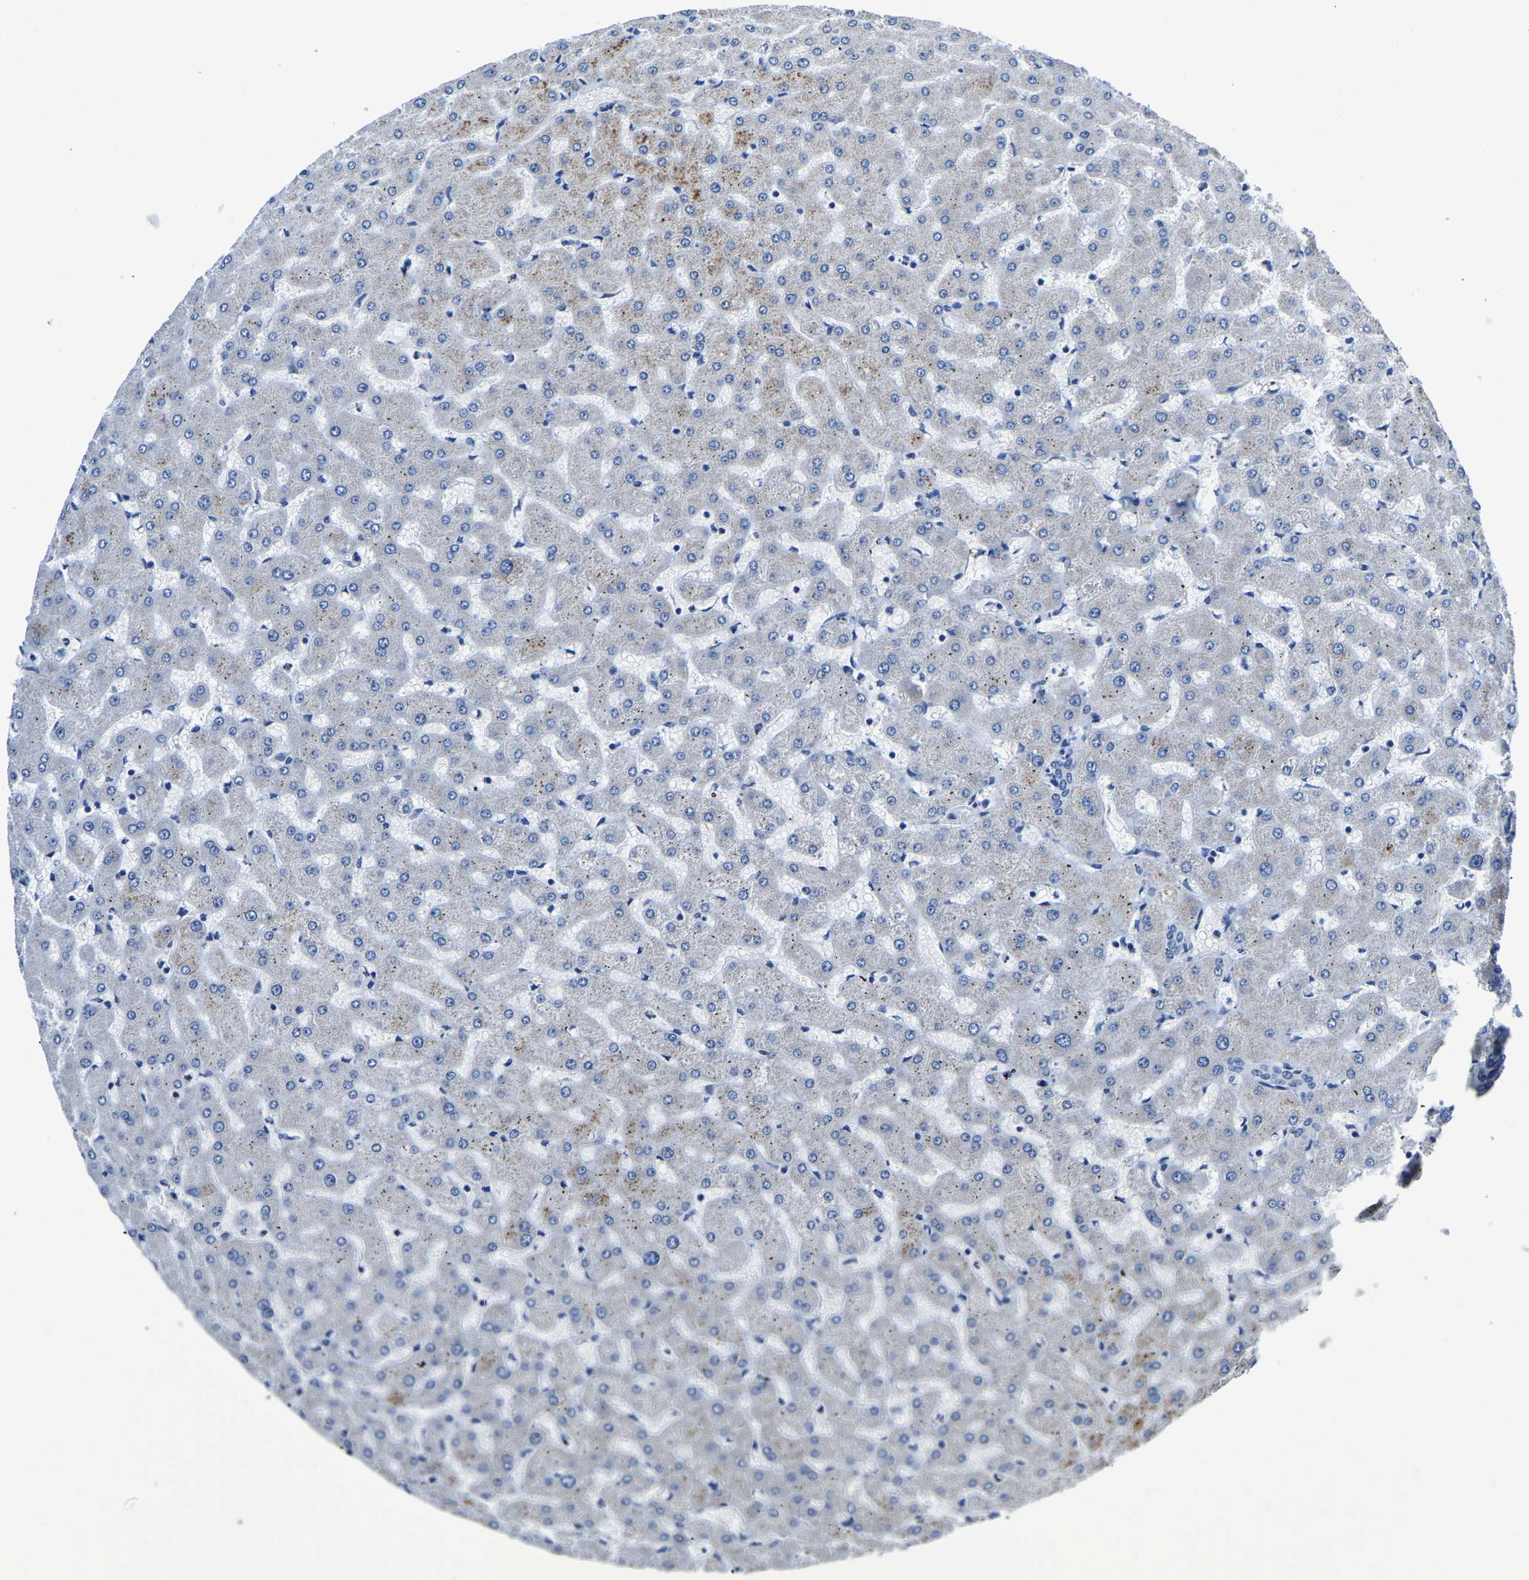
{"staining": {"intensity": "negative", "quantity": "none", "location": "none"}, "tissue": "liver", "cell_type": "Cholangiocytes", "image_type": "normal", "snomed": [{"axis": "morphology", "description": "Normal tissue, NOS"}, {"axis": "topography", "description": "Liver"}], "caption": "Human liver stained for a protein using immunohistochemistry (IHC) demonstrates no expression in cholangiocytes.", "gene": "FGD5", "patient": {"sex": "female", "age": 63}}